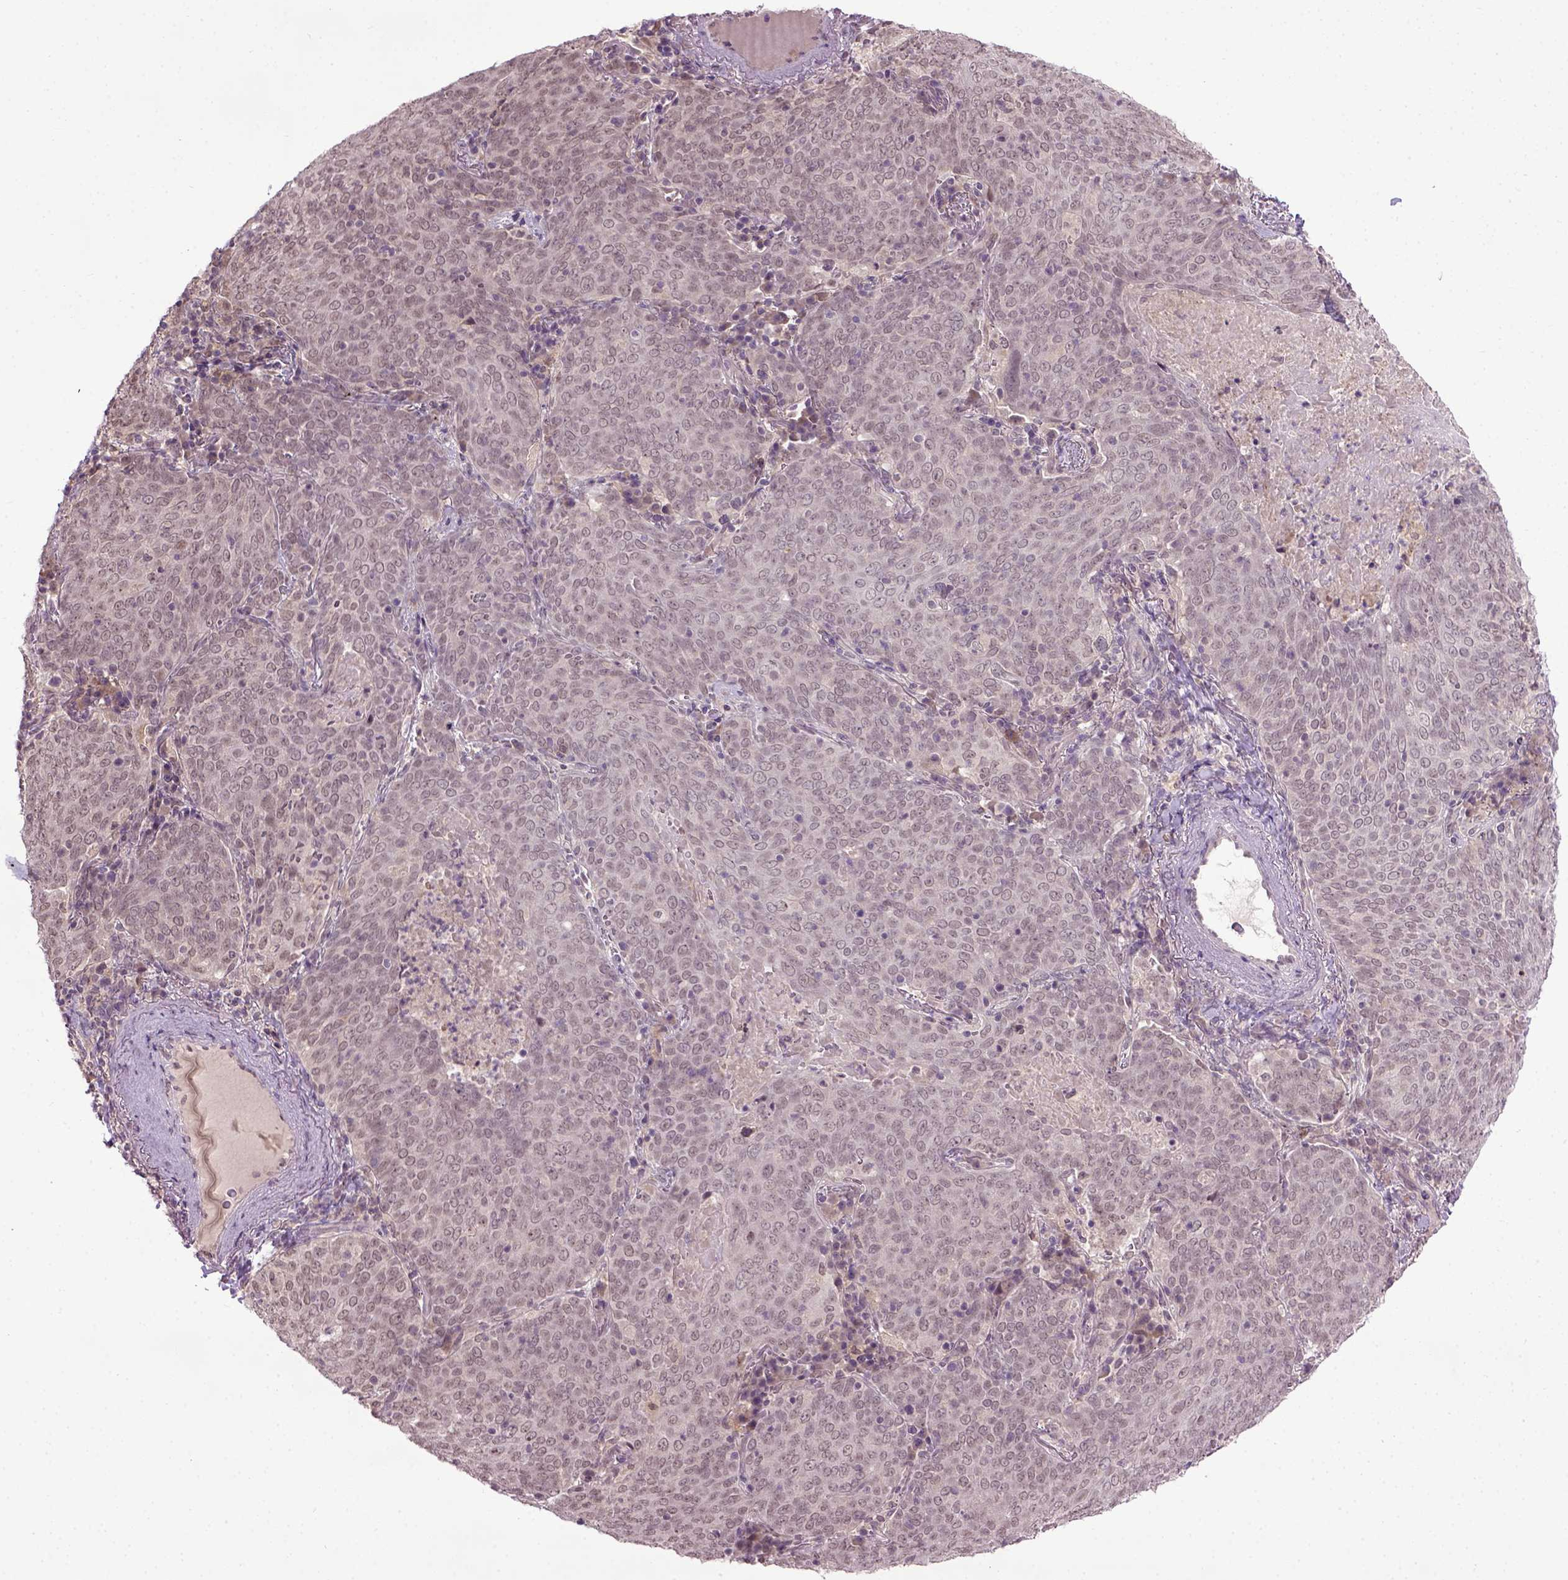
{"staining": {"intensity": "negative", "quantity": "none", "location": "none"}, "tissue": "lung cancer", "cell_type": "Tumor cells", "image_type": "cancer", "snomed": [{"axis": "morphology", "description": "Squamous cell carcinoma, NOS"}, {"axis": "topography", "description": "Lung"}], "caption": "Immunohistochemistry (IHC) photomicrograph of human lung cancer (squamous cell carcinoma) stained for a protein (brown), which displays no positivity in tumor cells.", "gene": "RAB43", "patient": {"sex": "male", "age": 82}}